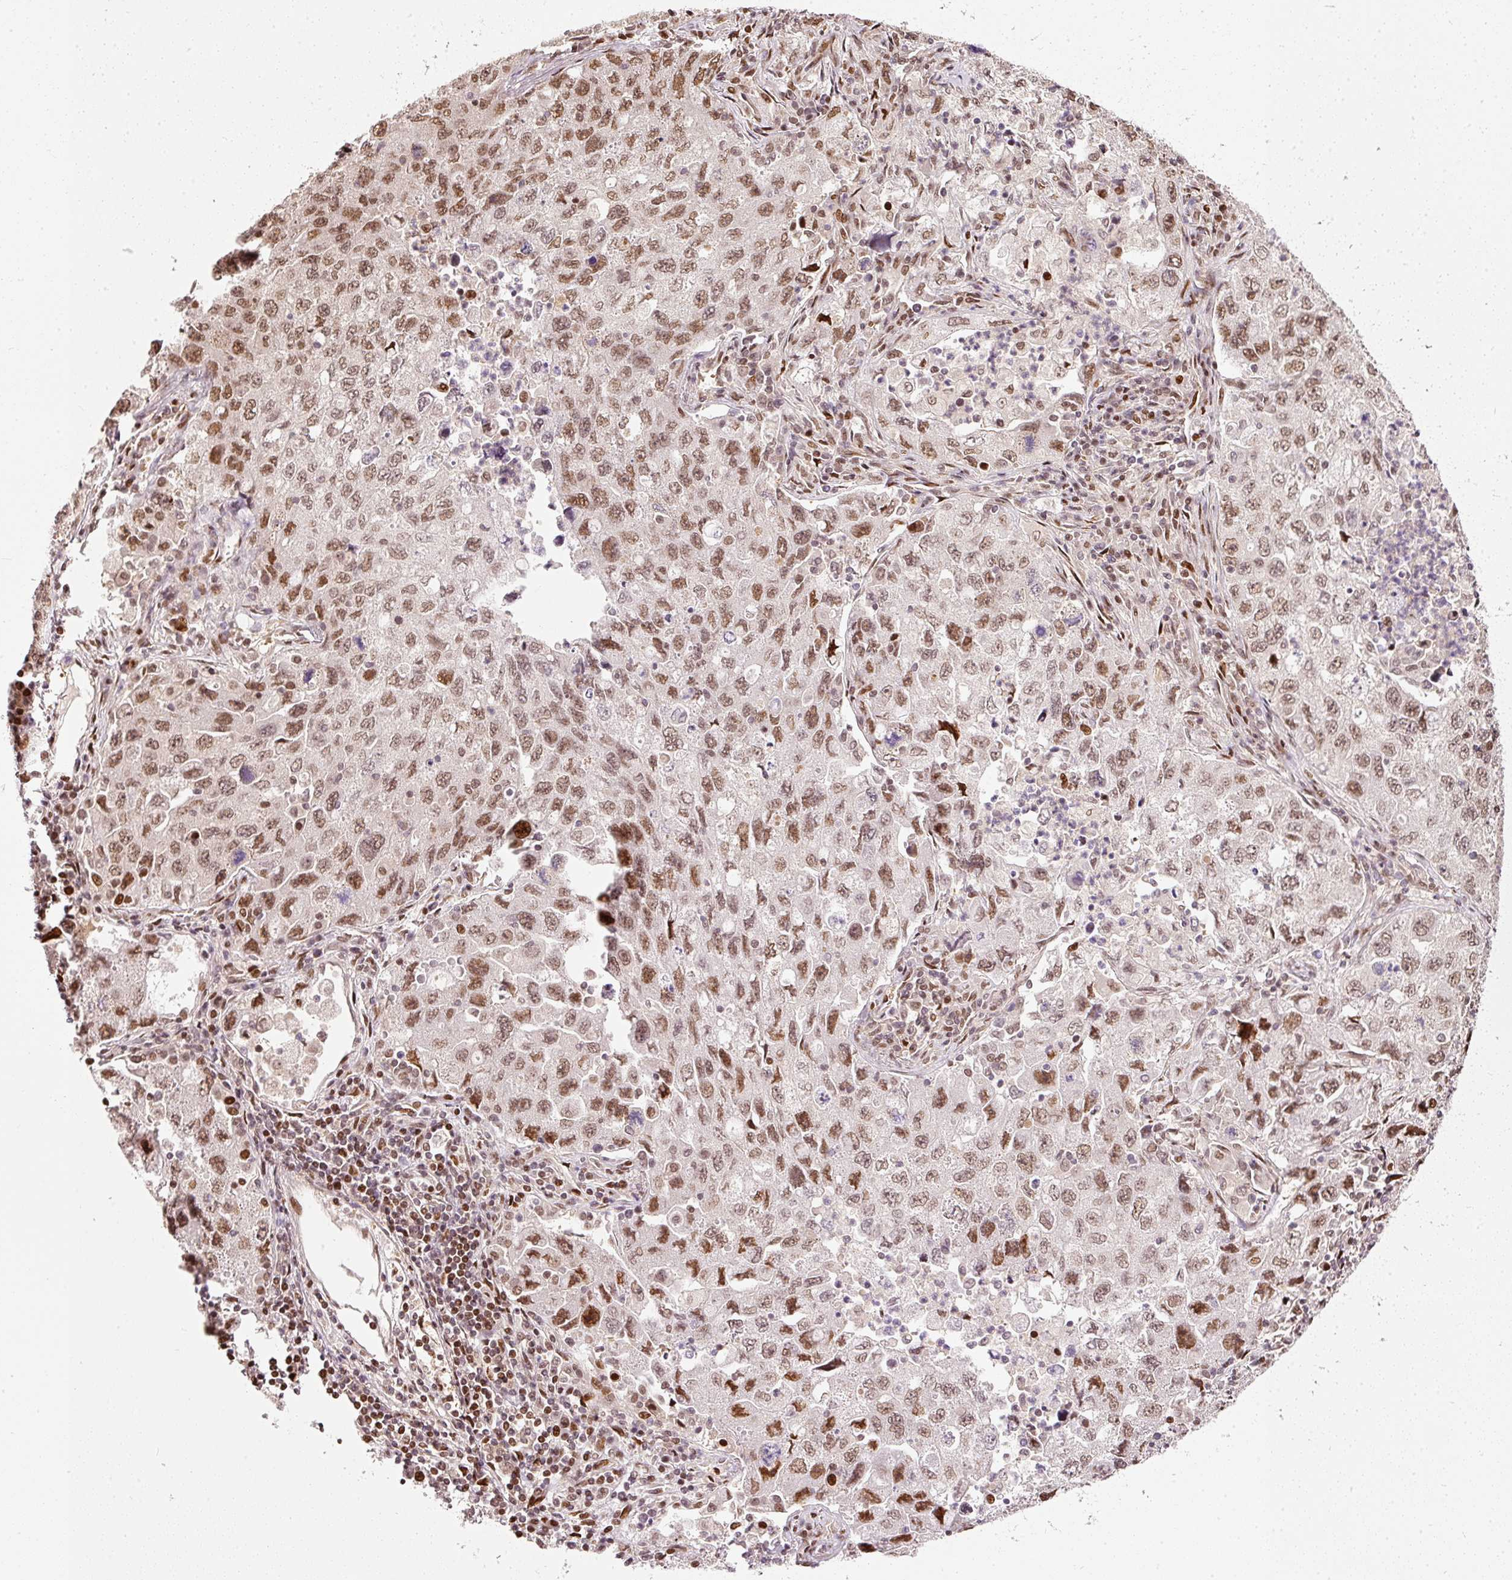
{"staining": {"intensity": "moderate", "quantity": ">75%", "location": "nuclear"}, "tissue": "lung cancer", "cell_type": "Tumor cells", "image_type": "cancer", "snomed": [{"axis": "morphology", "description": "Adenocarcinoma, NOS"}, {"axis": "topography", "description": "Lung"}], "caption": "Protein staining of lung adenocarcinoma tissue displays moderate nuclear staining in approximately >75% of tumor cells.", "gene": "ZNF778", "patient": {"sex": "female", "age": 57}}